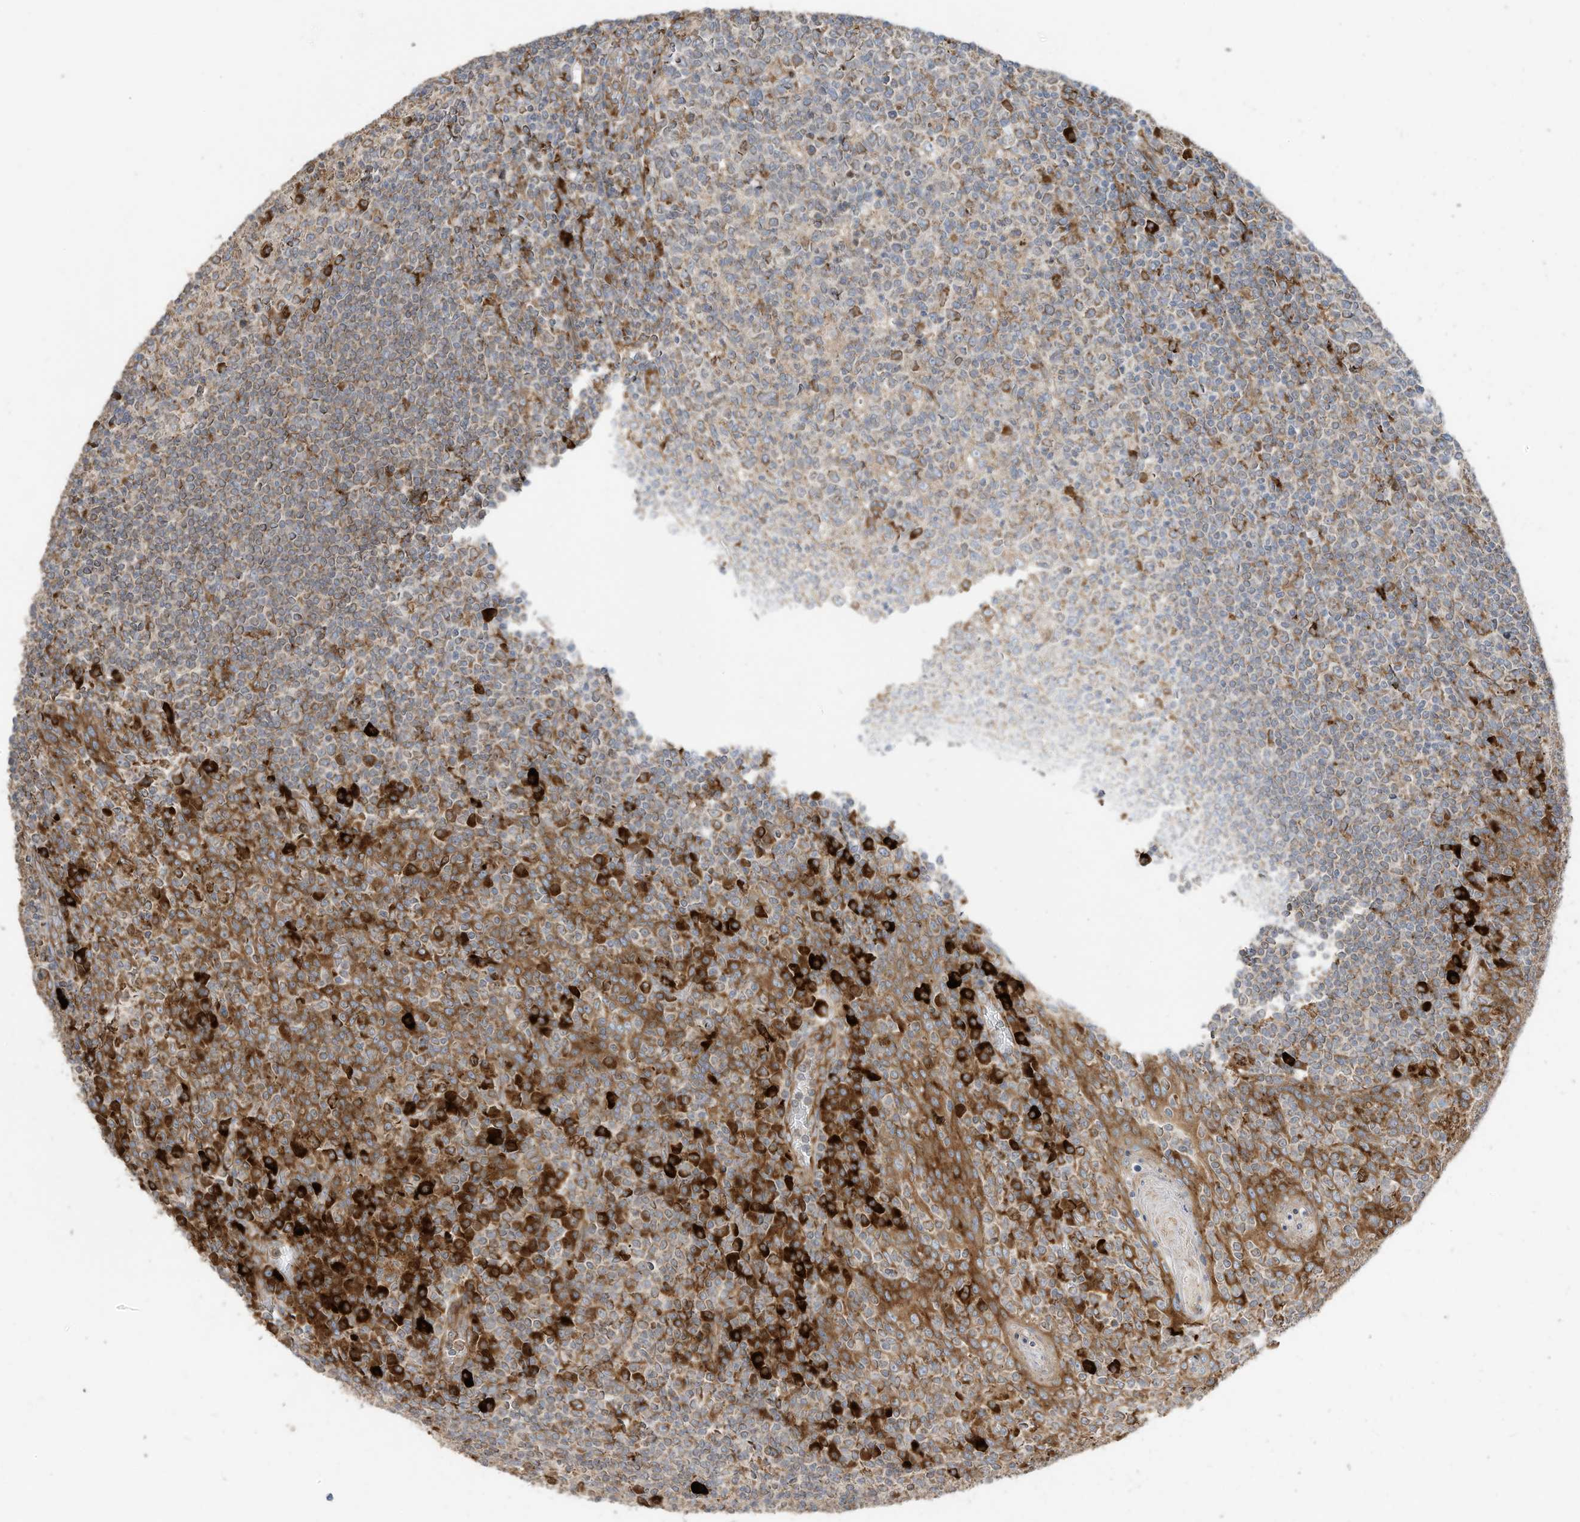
{"staining": {"intensity": "moderate", "quantity": "25%-75%", "location": "cytoplasmic/membranous"}, "tissue": "tonsil", "cell_type": "Germinal center cells", "image_type": "normal", "snomed": [{"axis": "morphology", "description": "Normal tissue, NOS"}, {"axis": "topography", "description": "Tonsil"}], "caption": "Immunohistochemical staining of normal tonsil displays 25%-75% levels of moderate cytoplasmic/membranous protein staining in about 25%-75% of germinal center cells.", "gene": "TRNAU1AP", "patient": {"sex": "female", "age": 19}}